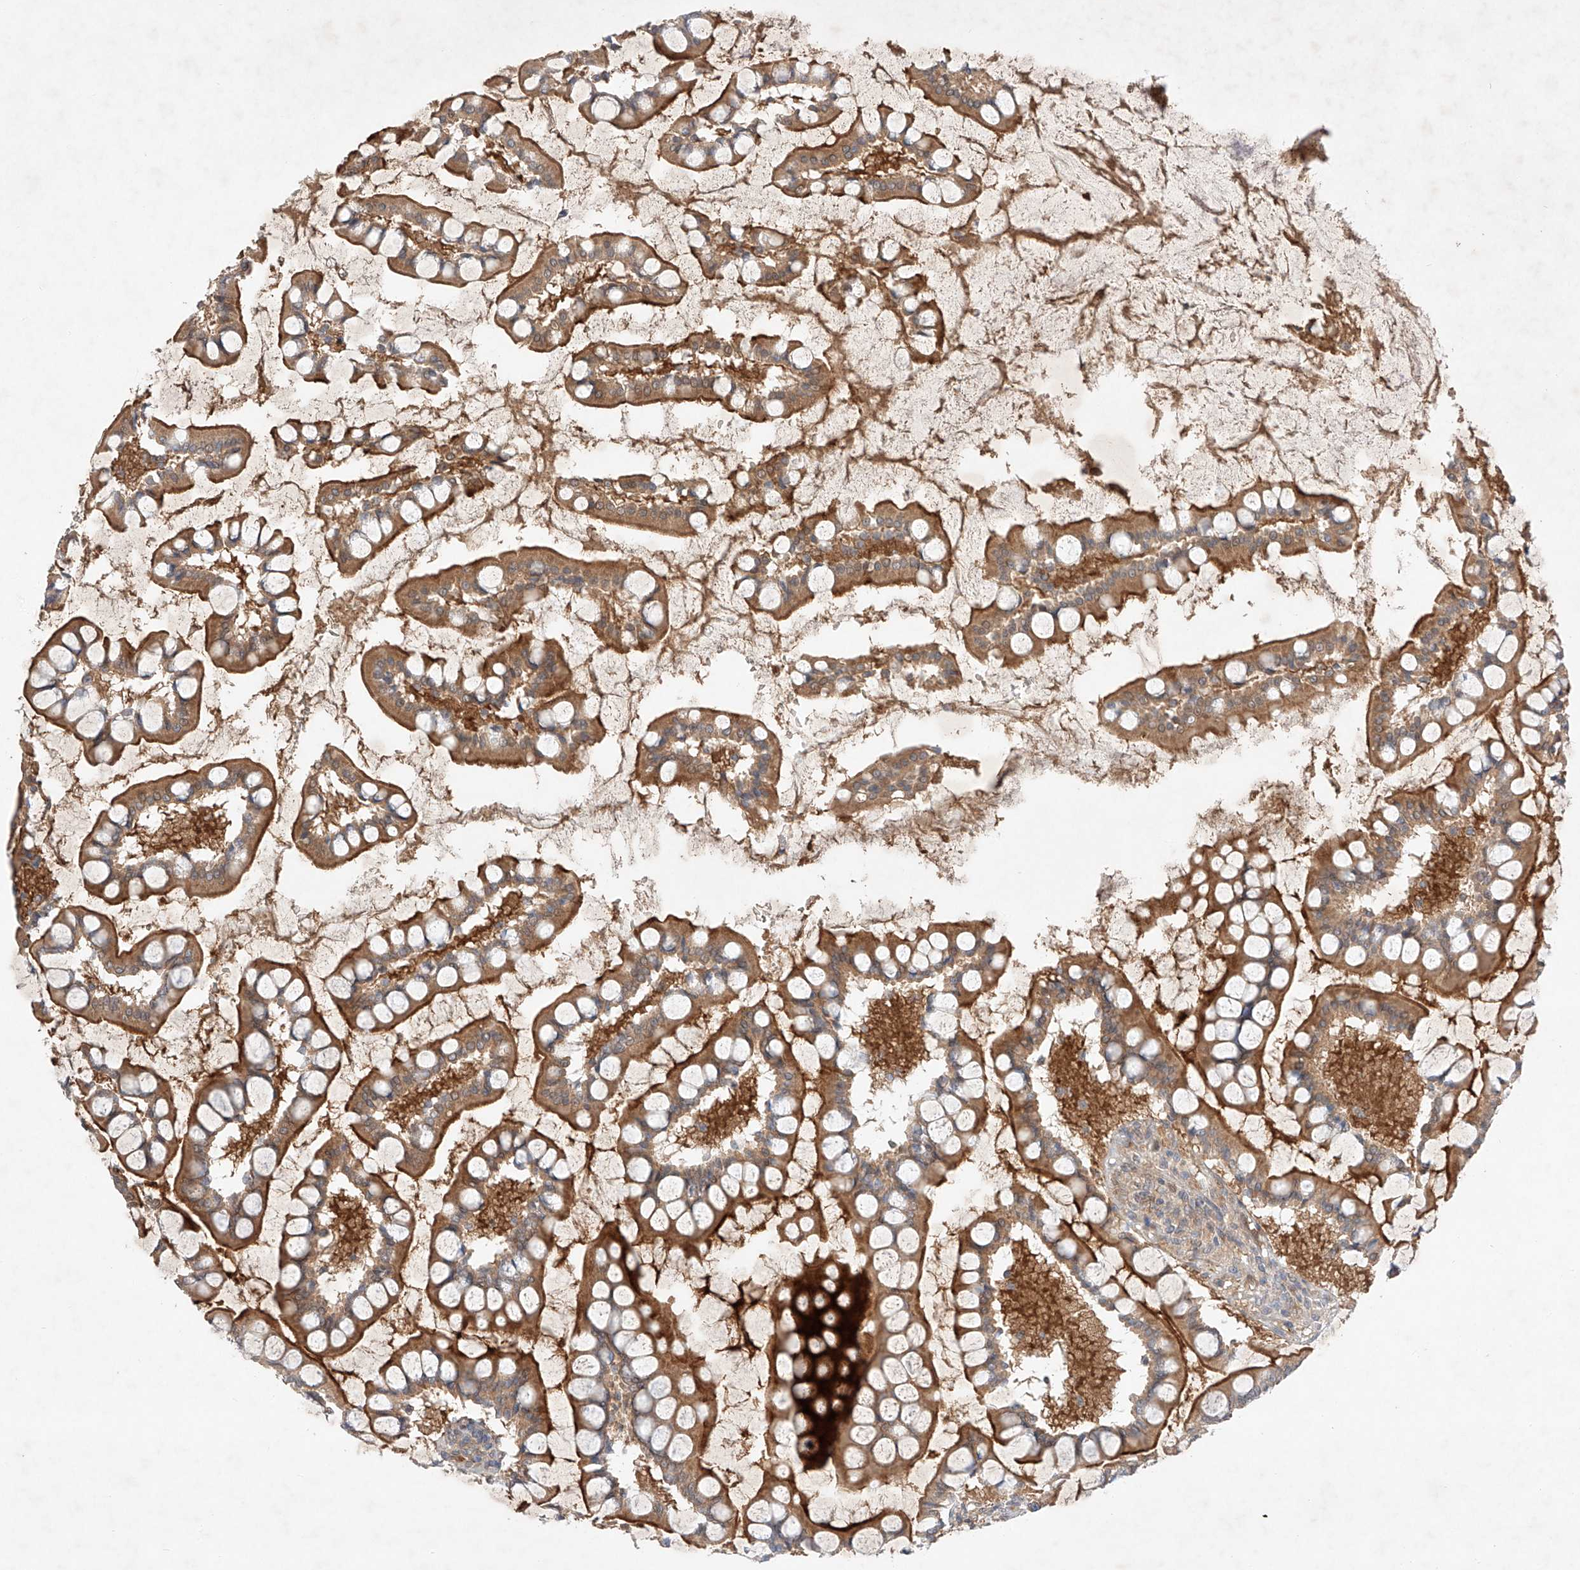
{"staining": {"intensity": "strong", "quantity": ">75%", "location": "cytoplasmic/membranous"}, "tissue": "small intestine", "cell_type": "Glandular cells", "image_type": "normal", "snomed": [{"axis": "morphology", "description": "Normal tissue, NOS"}, {"axis": "topography", "description": "Small intestine"}], "caption": "This image demonstrates immunohistochemistry (IHC) staining of benign human small intestine, with high strong cytoplasmic/membranous positivity in about >75% of glandular cells.", "gene": "ZNF124", "patient": {"sex": "male", "age": 52}}